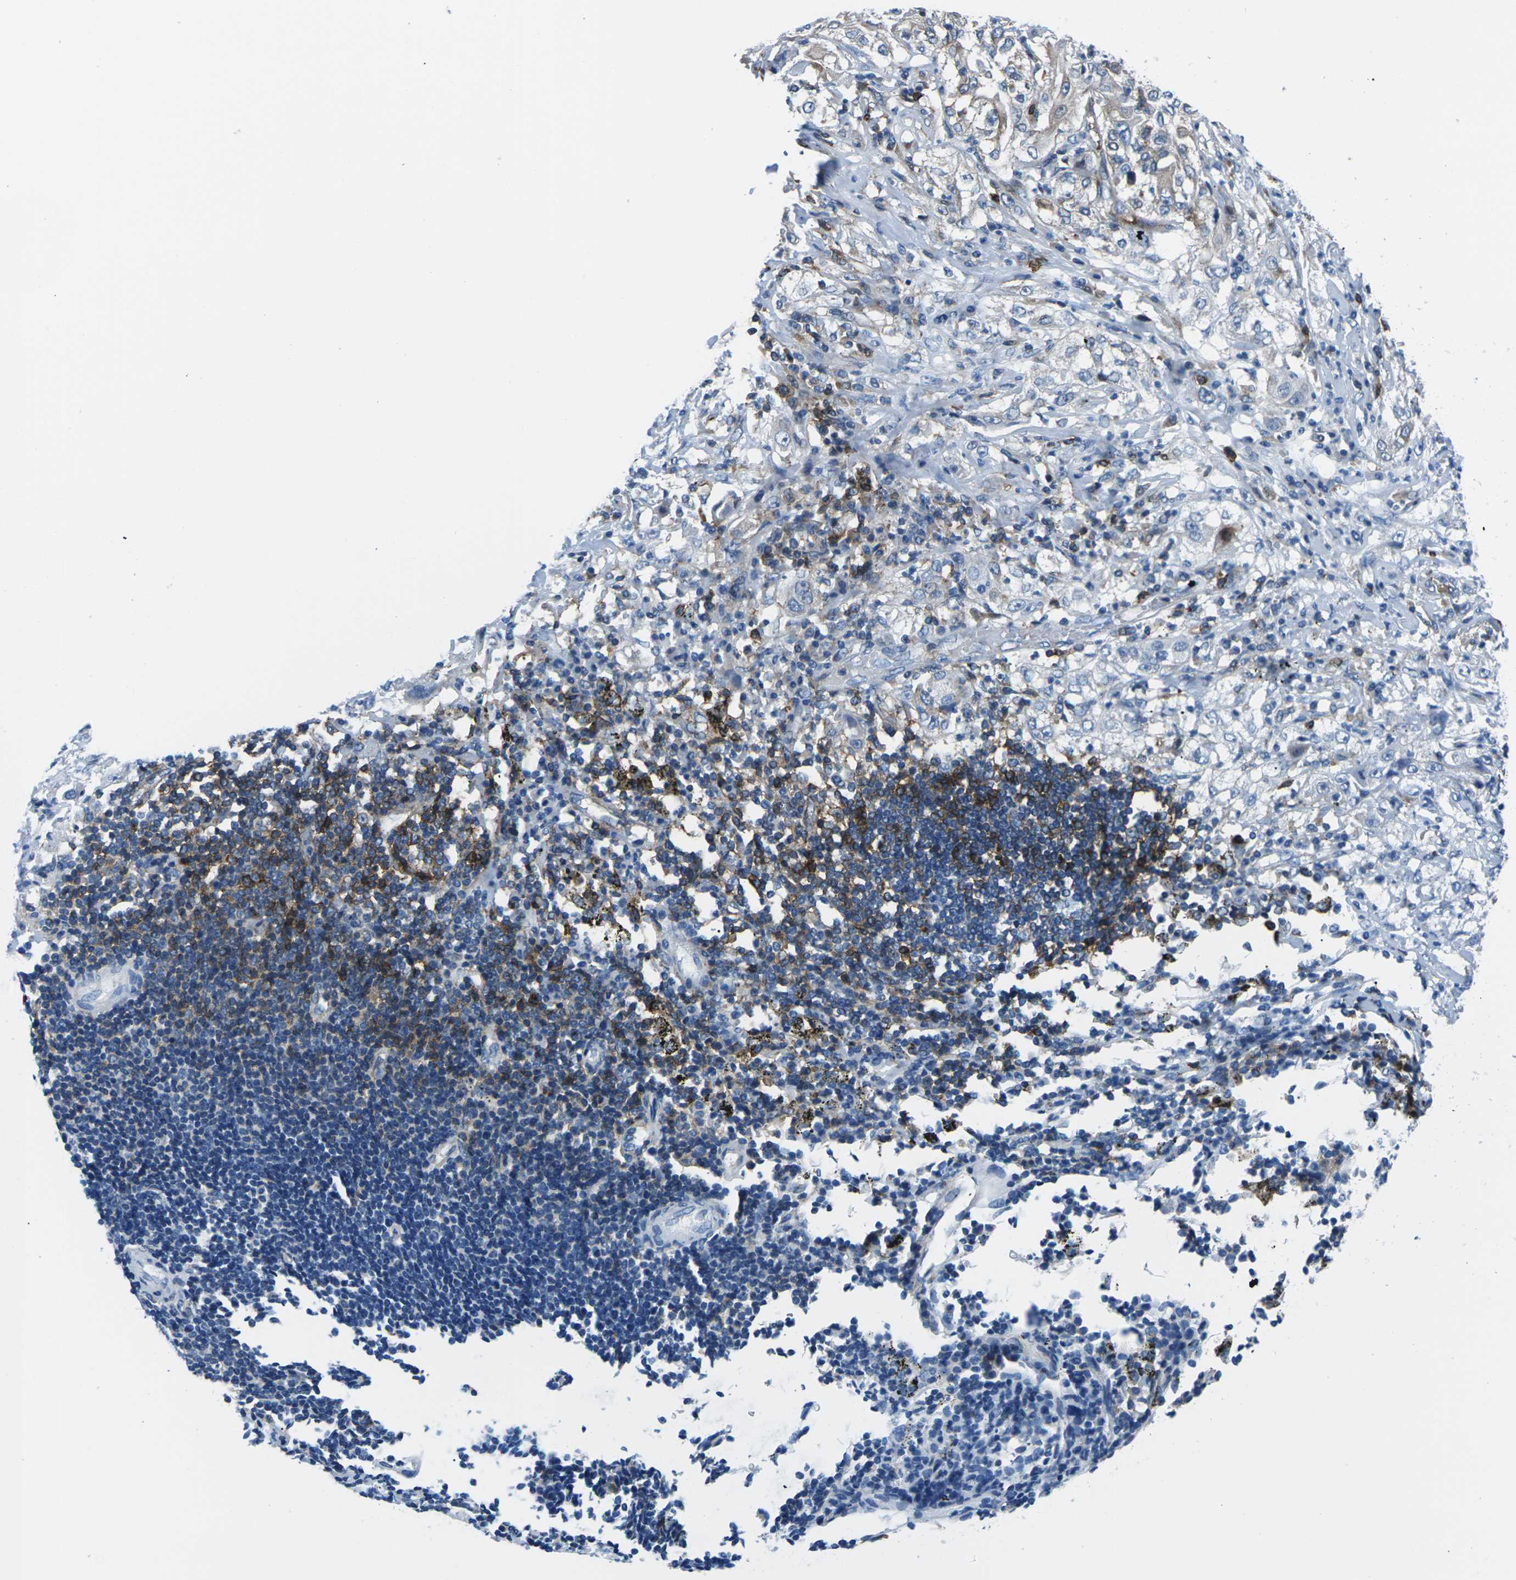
{"staining": {"intensity": "weak", "quantity": "<25%", "location": "cytoplasmic/membranous"}, "tissue": "lung cancer", "cell_type": "Tumor cells", "image_type": "cancer", "snomed": [{"axis": "morphology", "description": "Inflammation, NOS"}, {"axis": "morphology", "description": "Squamous cell carcinoma, NOS"}, {"axis": "topography", "description": "Lymph node"}, {"axis": "topography", "description": "Soft tissue"}, {"axis": "topography", "description": "Lung"}], "caption": "Human lung cancer stained for a protein using immunohistochemistry (IHC) shows no positivity in tumor cells.", "gene": "SOCS4", "patient": {"sex": "male", "age": 66}}